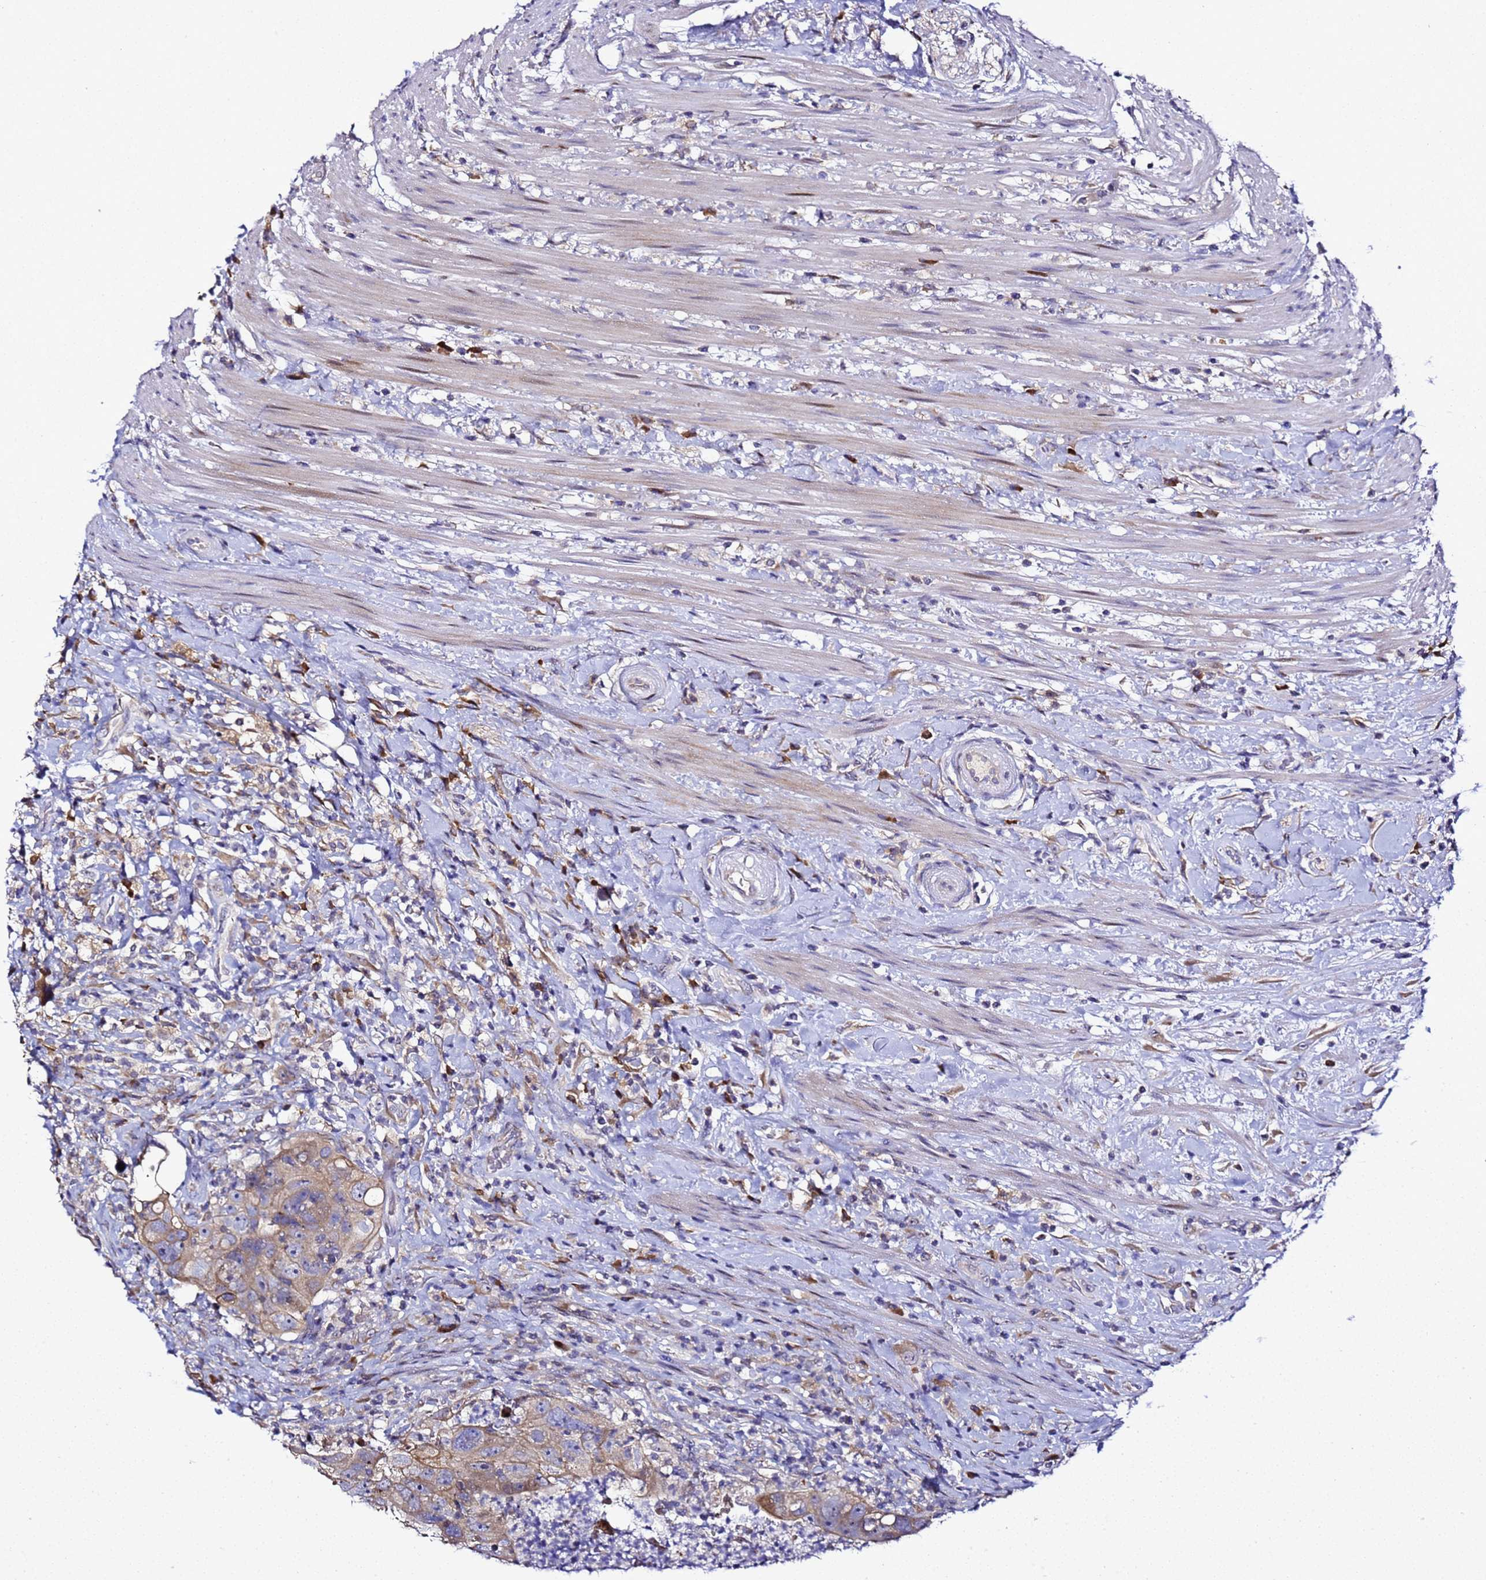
{"staining": {"intensity": "weak", "quantity": ">75%", "location": "cytoplasmic/membranous"}, "tissue": "colorectal cancer", "cell_type": "Tumor cells", "image_type": "cancer", "snomed": [{"axis": "morphology", "description": "Adenocarcinoma, NOS"}, {"axis": "topography", "description": "Rectum"}], "caption": "Colorectal cancer (adenocarcinoma) stained with DAB immunohistochemistry (IHC) exhibits low levels of weak cytoplasmic/membranous positivity in about >75% of tumor cells.", "gene": "ALG3", "patient": {"sex": "male", "age": 59}}